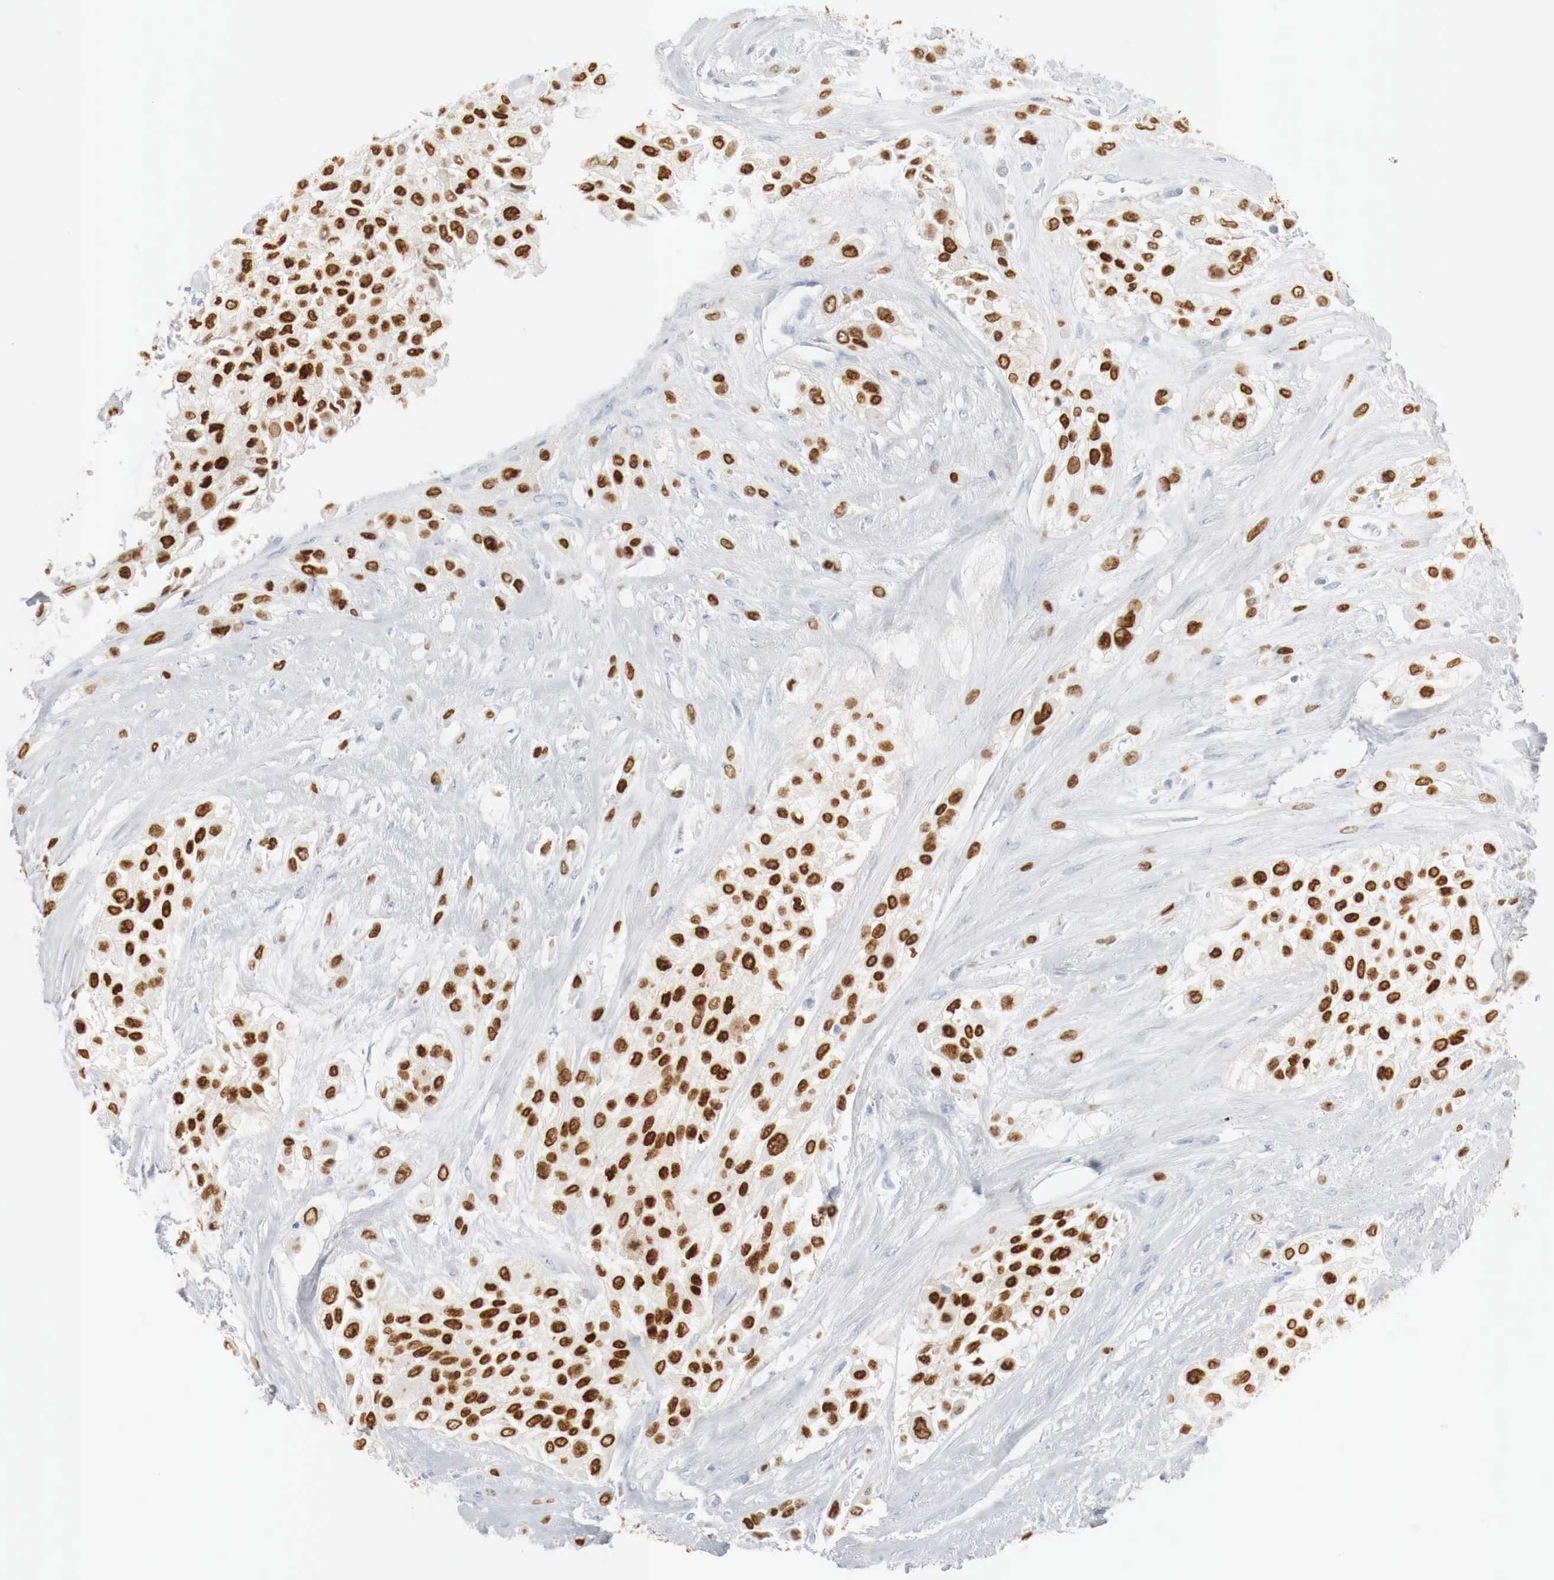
{"staining": {"intensity": "strong", "quantity": ">75%", "location": "nuclear"}, "tissue": "urothelial cancer", "cell_type": "Tumor cells", "image_type": "cancer", "snomed": [{"axis": "morphology", "description": "Urothelial carcinoma, High grade"}, {"axis": "topography", "description": "Urinary bladder"}], "caption": "DAB (3,3'-diaminobenzidine) immunohistochemical staining of urothelial cancer demonstrates strong nuclear protein positivity in about >75% of tumor cells.", "gene": "TP63", "patient": {"sex": "male", "age": 57}}